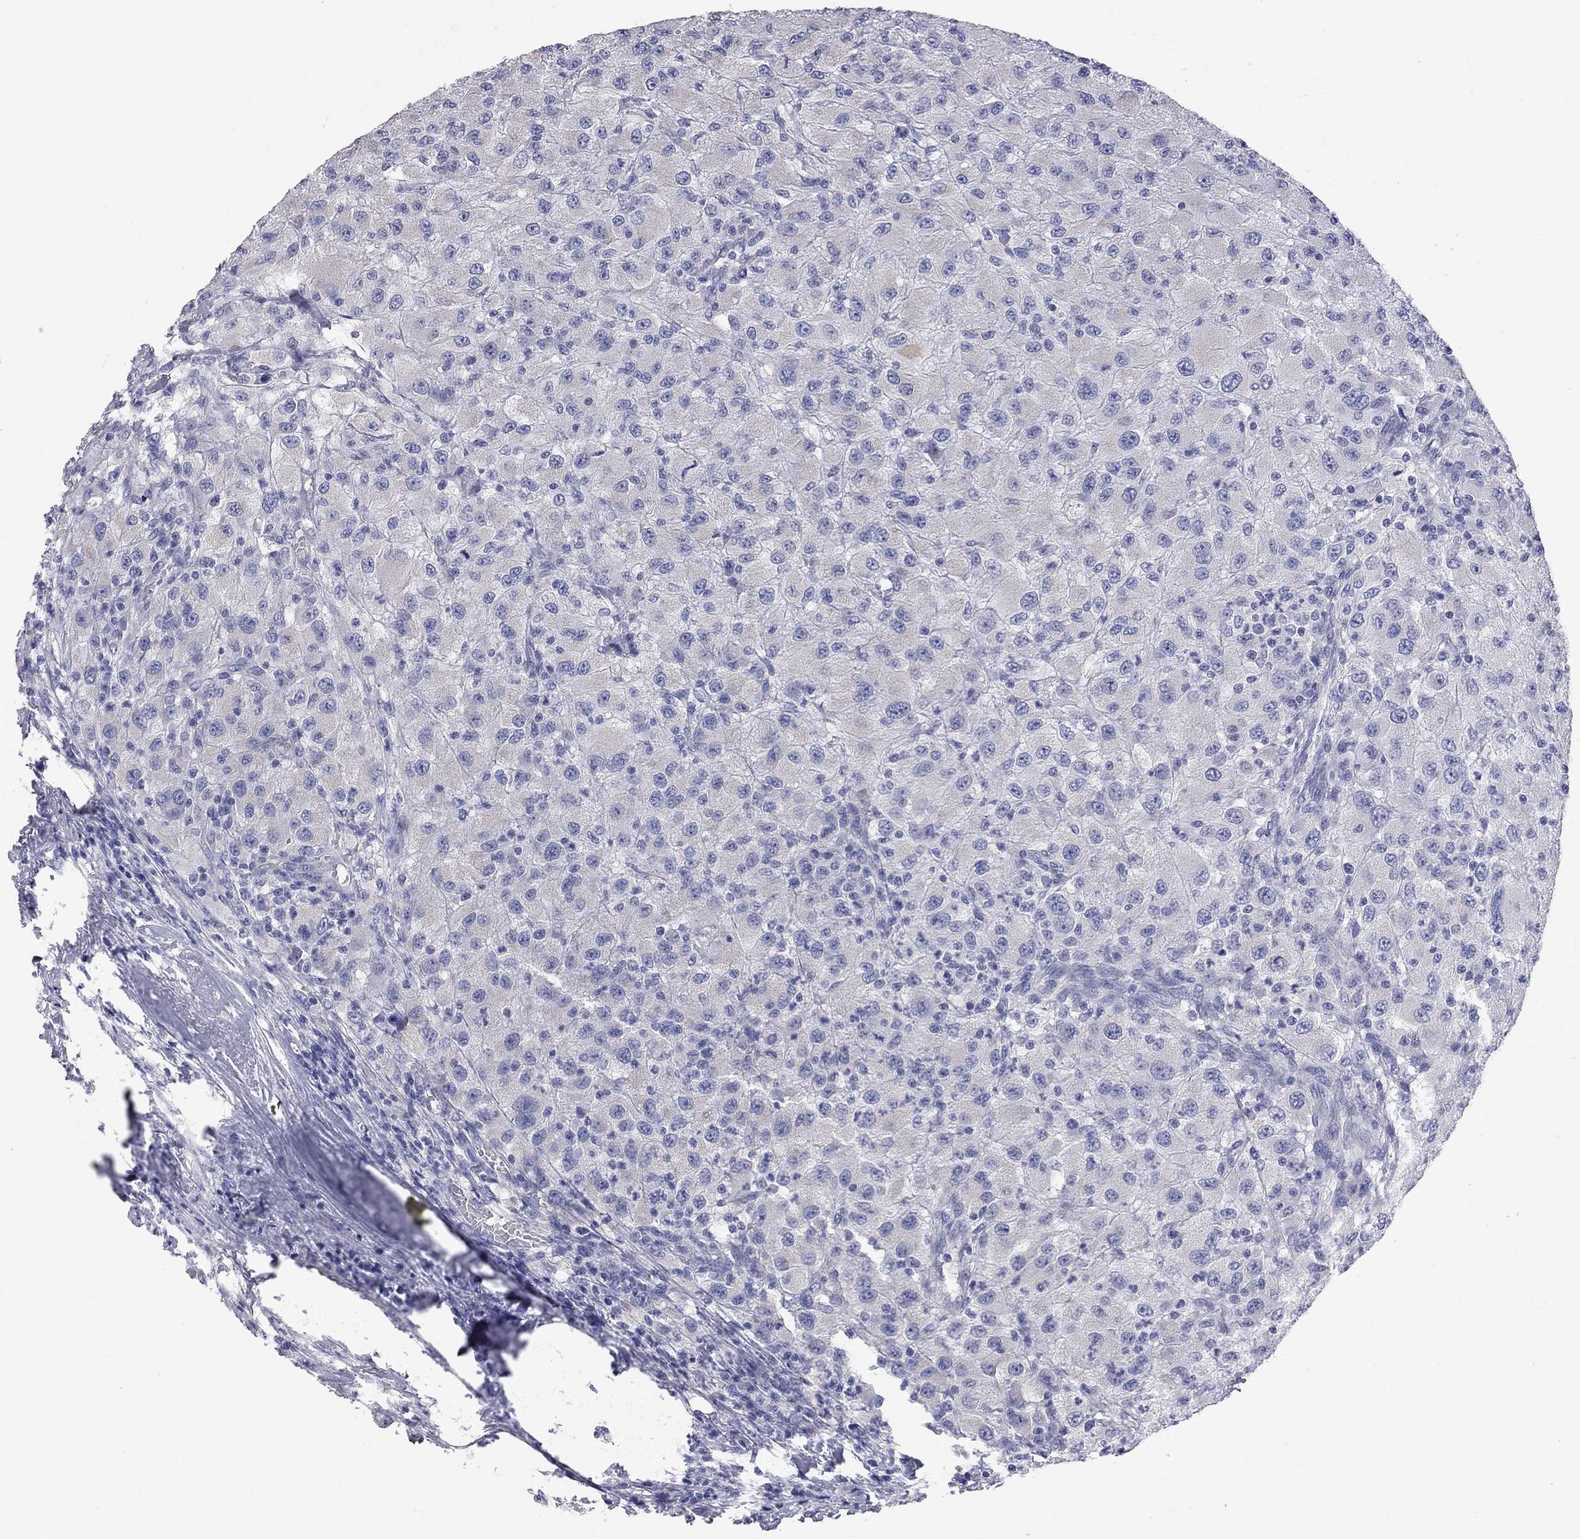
{"staining": {"intensity": "negative", "quantity": "none", "location": "none"}, "tissue": "renal cancer", "cell_type": "Tumor cells", "image_type": "cancer", "snomed": [{"axis": "morphology", "description": "Adenocarcinoma, NOS"}, {"axis": "topography", "description": "Kidney"}], "caption": "Tumor cells are negative for brown protein staining in renal adenocarcinoma.", "gene": "OPRK1", "patient": {"sex": "female", "age": 67}}